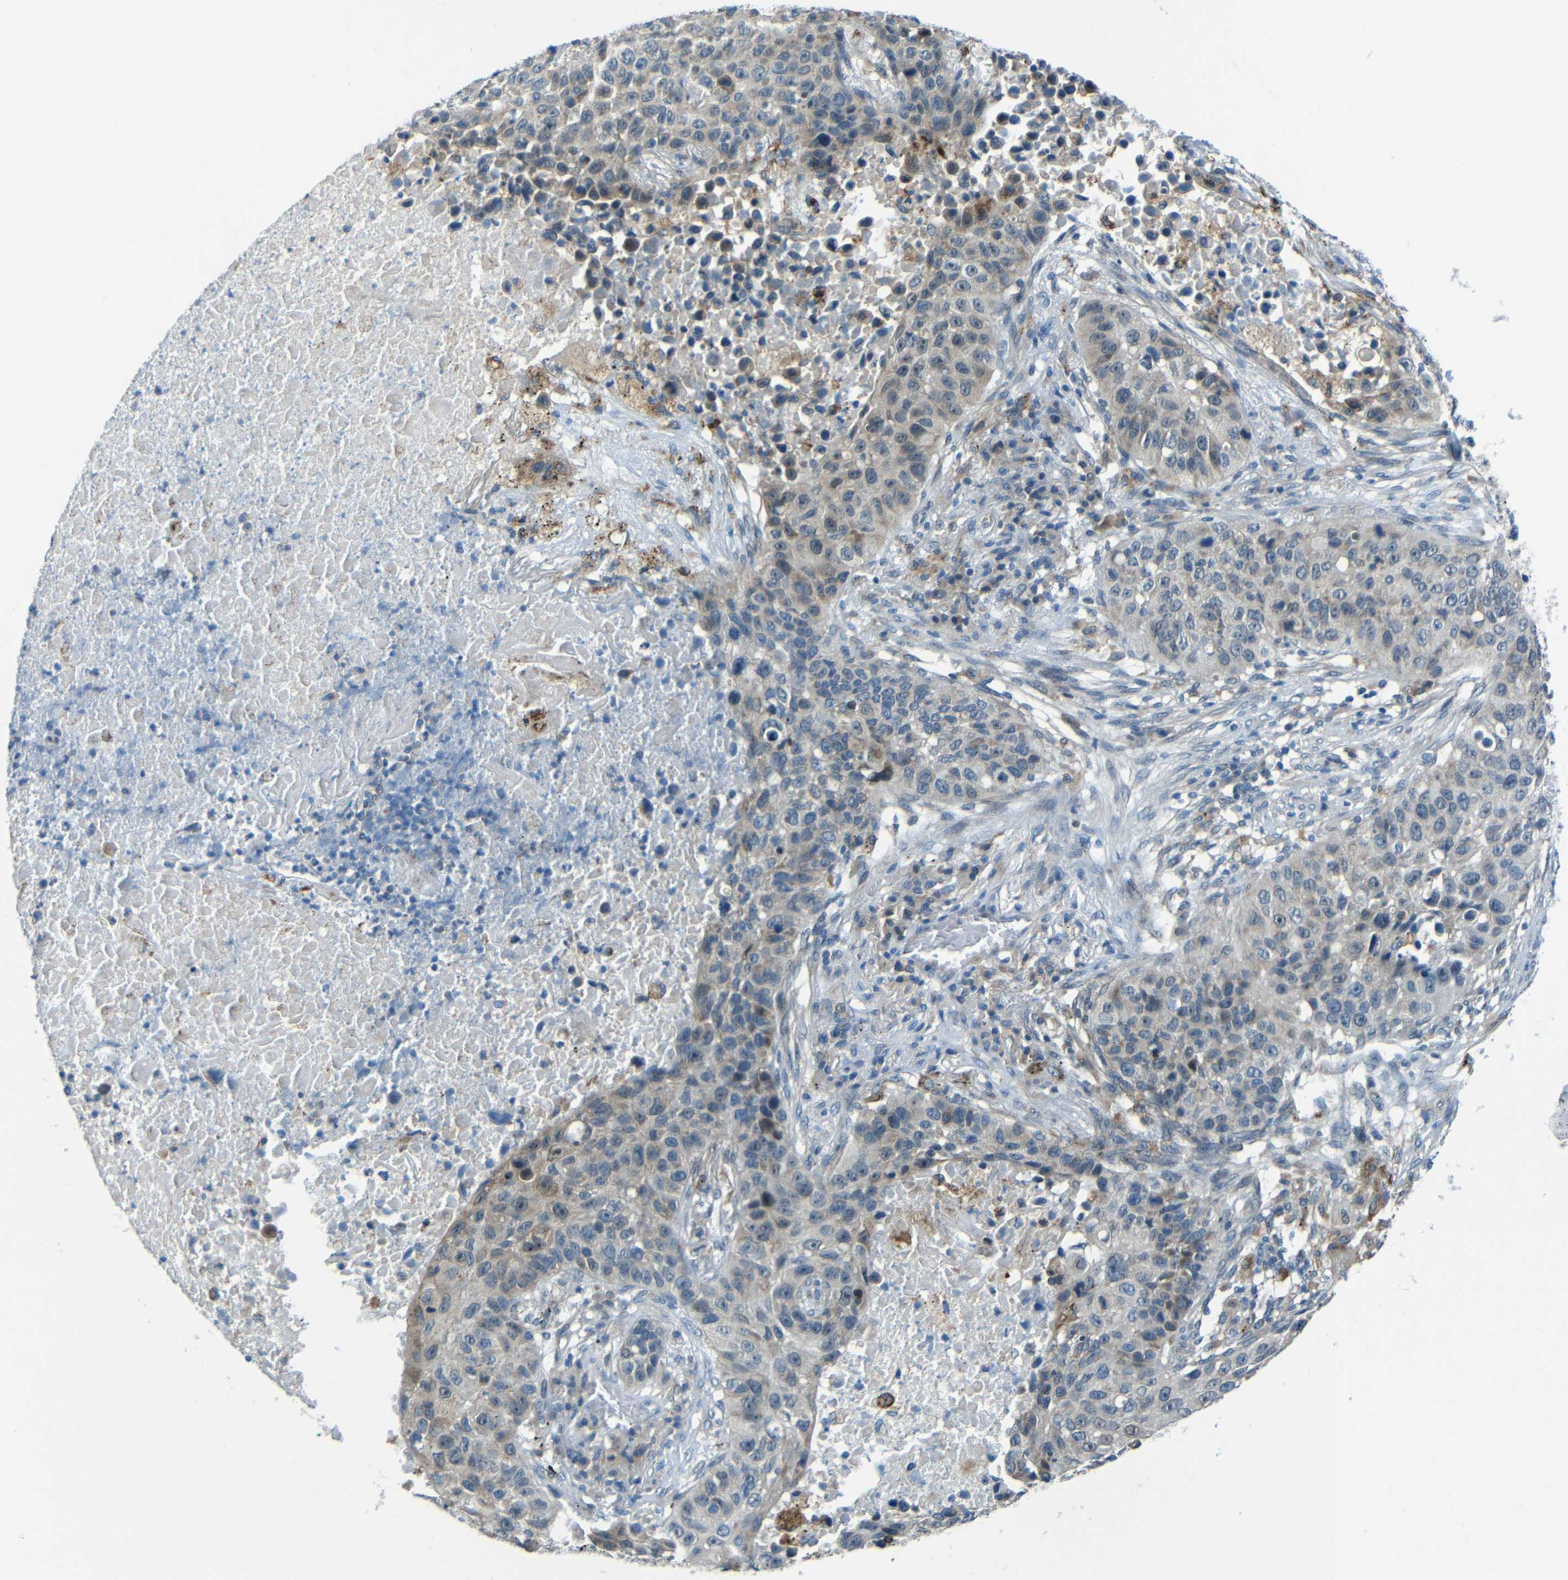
{"staining": {"intensity": "weak", "quantity": "25%-75%", "location": "cytoplasmic/membranous"}, "tissue": "lung cancer", "cell_type": "Tumor cells", "image_type": "cancer", "snomed": [{"axis": "morphology", "description": "Squamous cell carcinoma, NOS"}, {"axis": "topography", "description": "Lung"}], "caption": "A brown stain shows weak cytoplasmic/membranous expression of a protein in squamous cell carcinoma (lung) tumor cells.", "gene": "ANKRD22", "patient": {"sex": "male", "age": 57}}